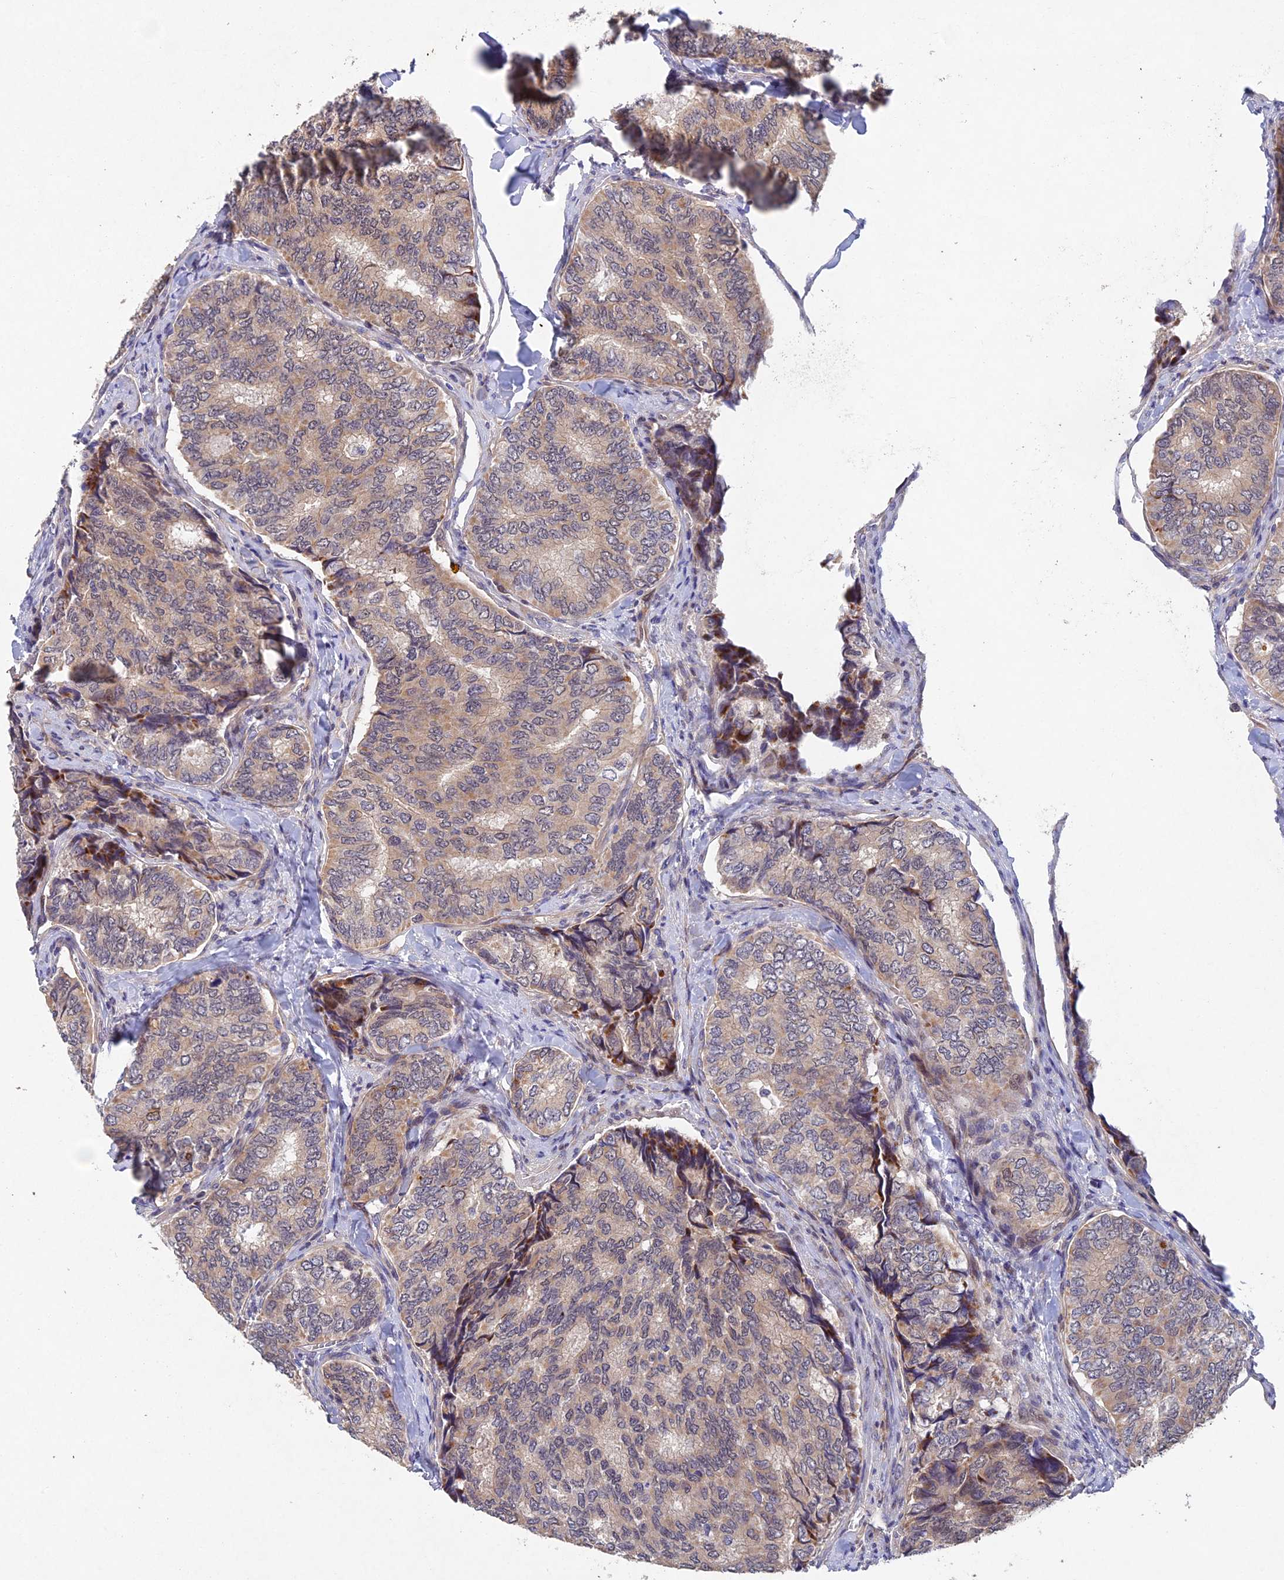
{"staining": {"intensity": "weak", "quantity": "<25%", "location": "cytoplasmic/membranous"}, "tissue": "thyroid cancer", "cell_type": "Tumor cells", "image_type": "cancer", "snomed": [{"axis": "morphology", "description": "Papillary adenocarcinoma, NOS"}, {"axis": "topography", "description": "Thyroid gland"}], "caption": "Image shows no significant protein expression in tumor cells of thyroid cancer.", "gene": "NSMCE1", "patient": {"sex": "female", "age": 35}}